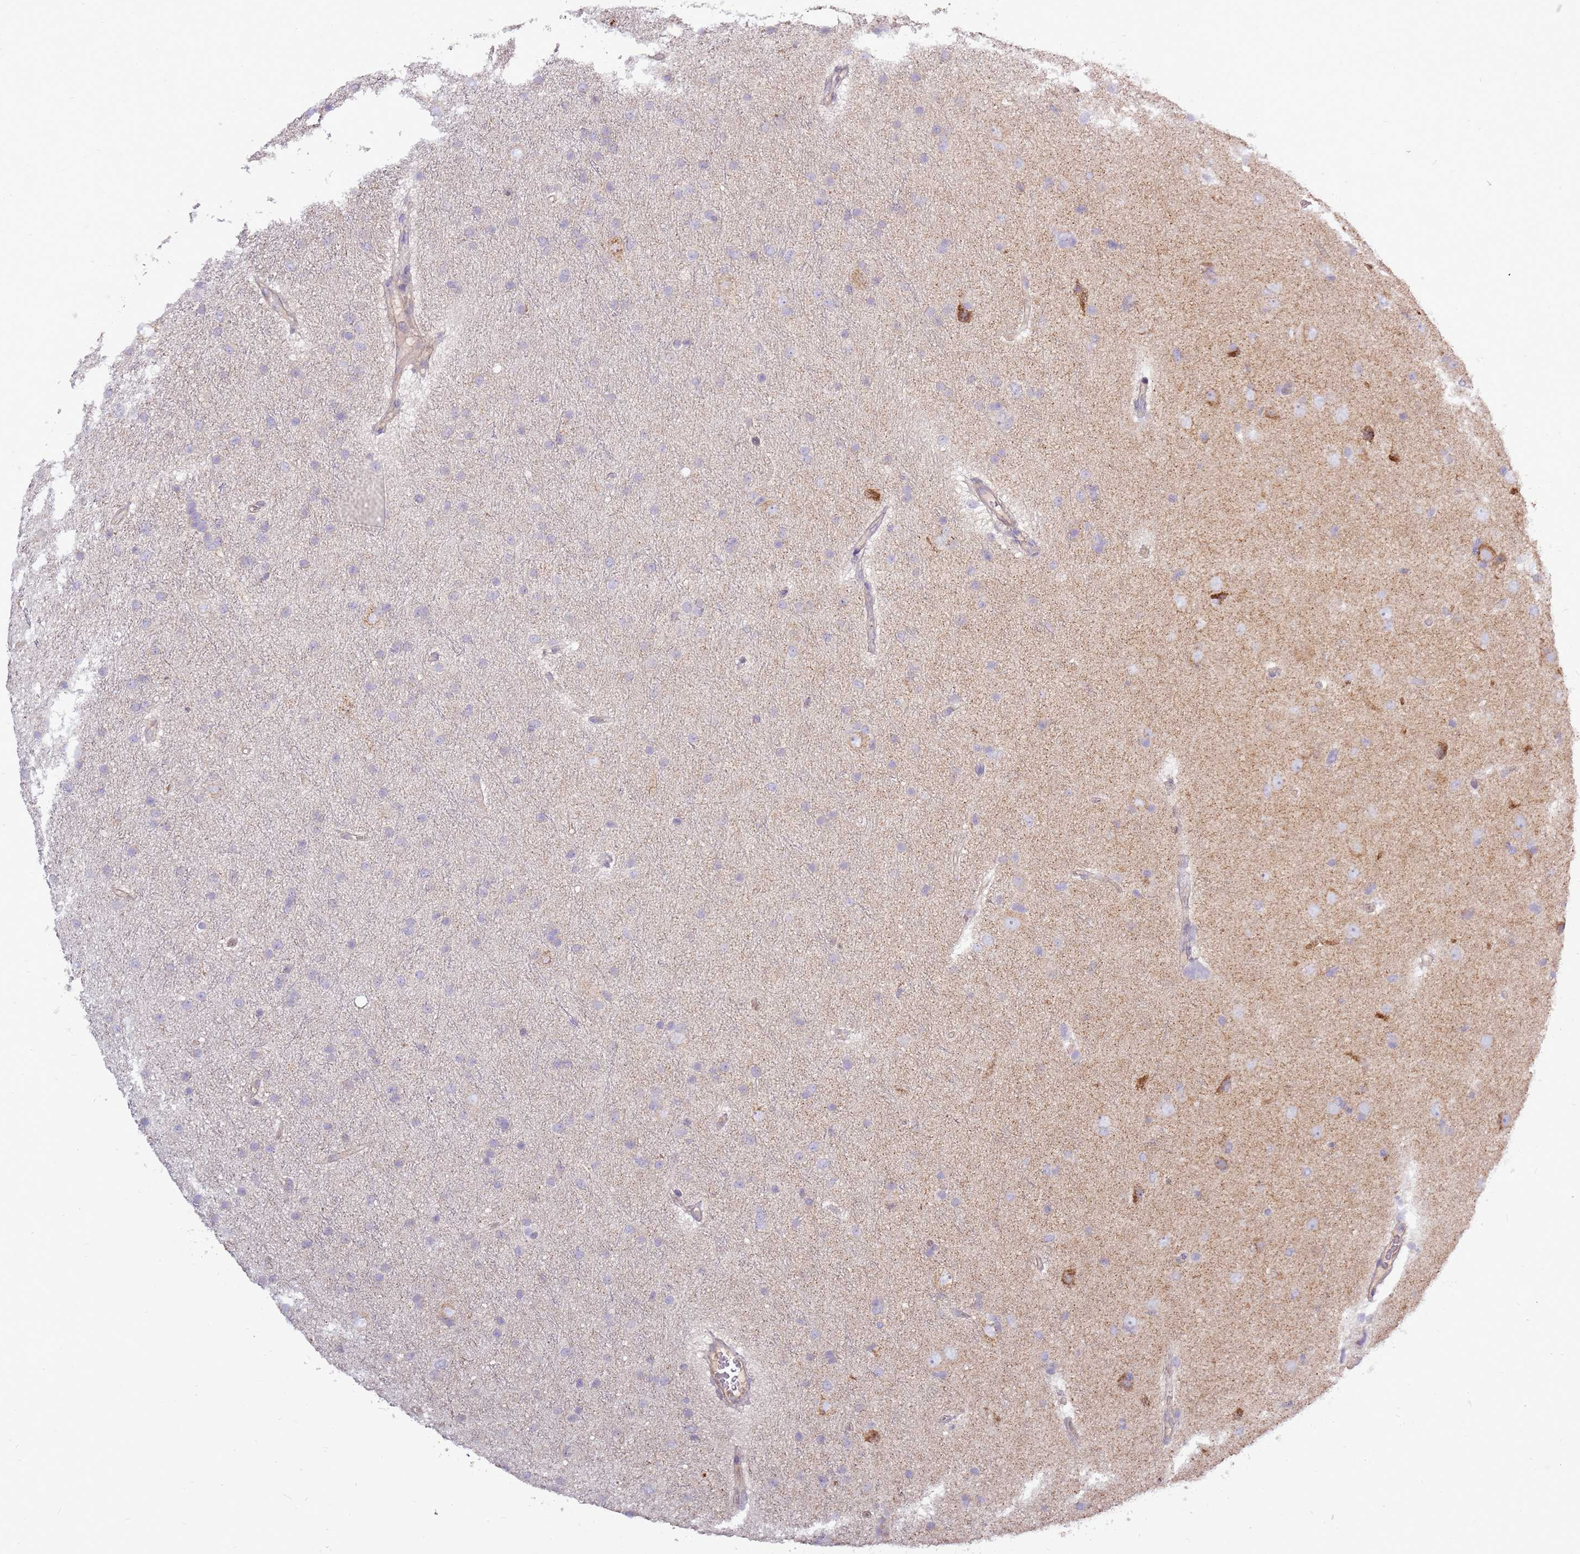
{"staining": {"intensity": "negative", "quantity": "none", "location": "none"}, "tissue": "glioma", "cell_type": "Tumor cells", "image_type": "cancer", "snomed": [{"axis": "morphology", "description": "Glioma, malignant, Low grade"}, {"axis": "topography", "description": "Cerebral cortex"}], "caption": "The photomicrograph displays no staining of tumor cells in malignant glioma (low-grade).", "gene": "EVA1B", "patient": {"sex": "female", "age": 39}}